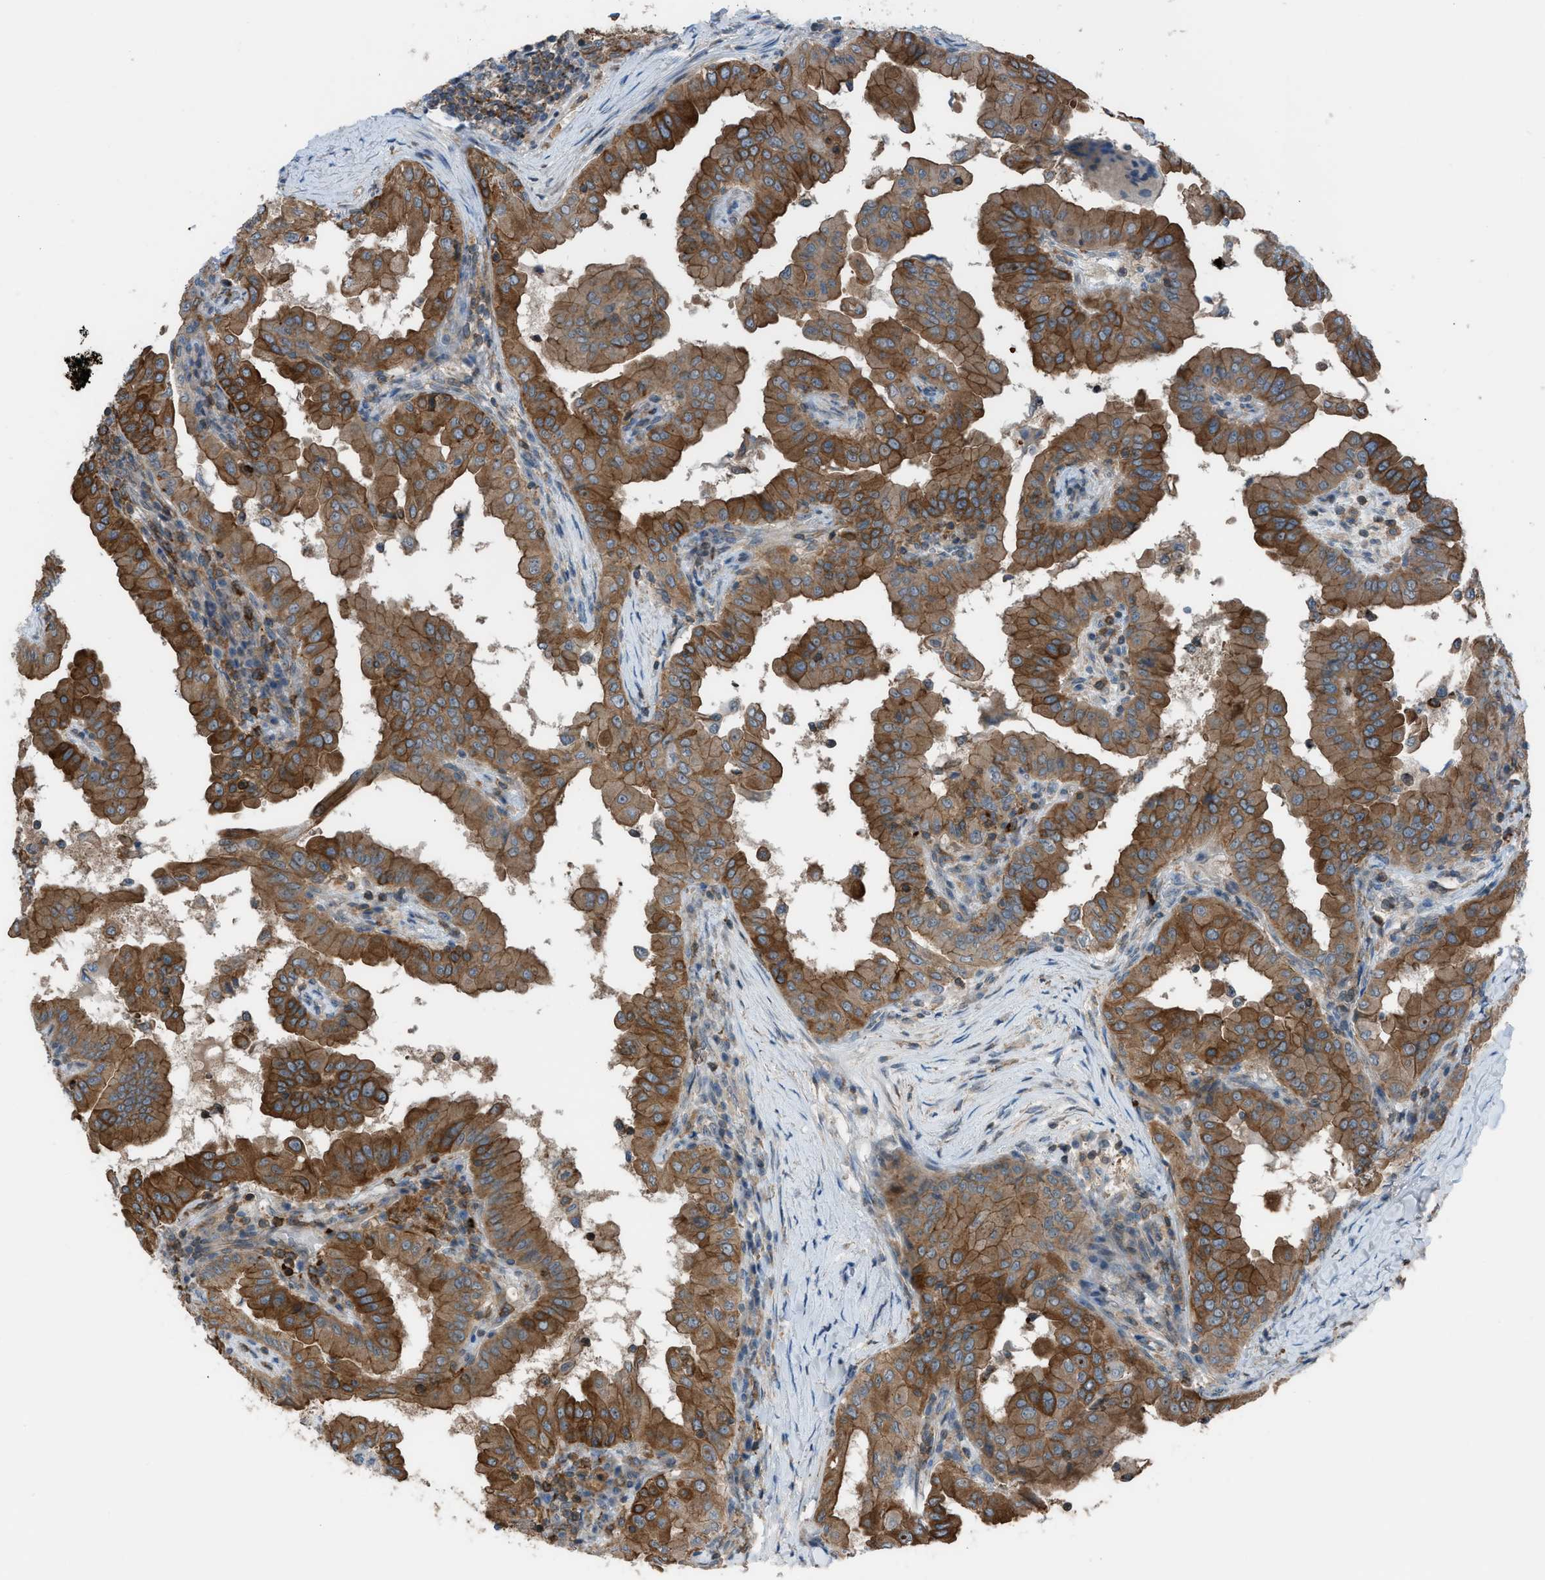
{"staining": {"intensity": "strong", "quantity": ">75%", "location": "cytoplasmic/membranous"}, "tissue": "thyroid cancer", "cell_type": "Tumor cells", "image_type": "cancer", "snomed": [{"axis": "morphology", "description": "Papillary adenocarcinoma, NOS"}, {"axis": "topography", "description": "Thyroid gland"}], "caption": "A histopathology image showing strong cytoplasmic/membranous positivity in about >75% of tumor cells in thyroid cancer, as visualized by brown immunohistochemical staining.", "gene": "DYRK1A", "patient": {"sex": "male", "age": 33}}